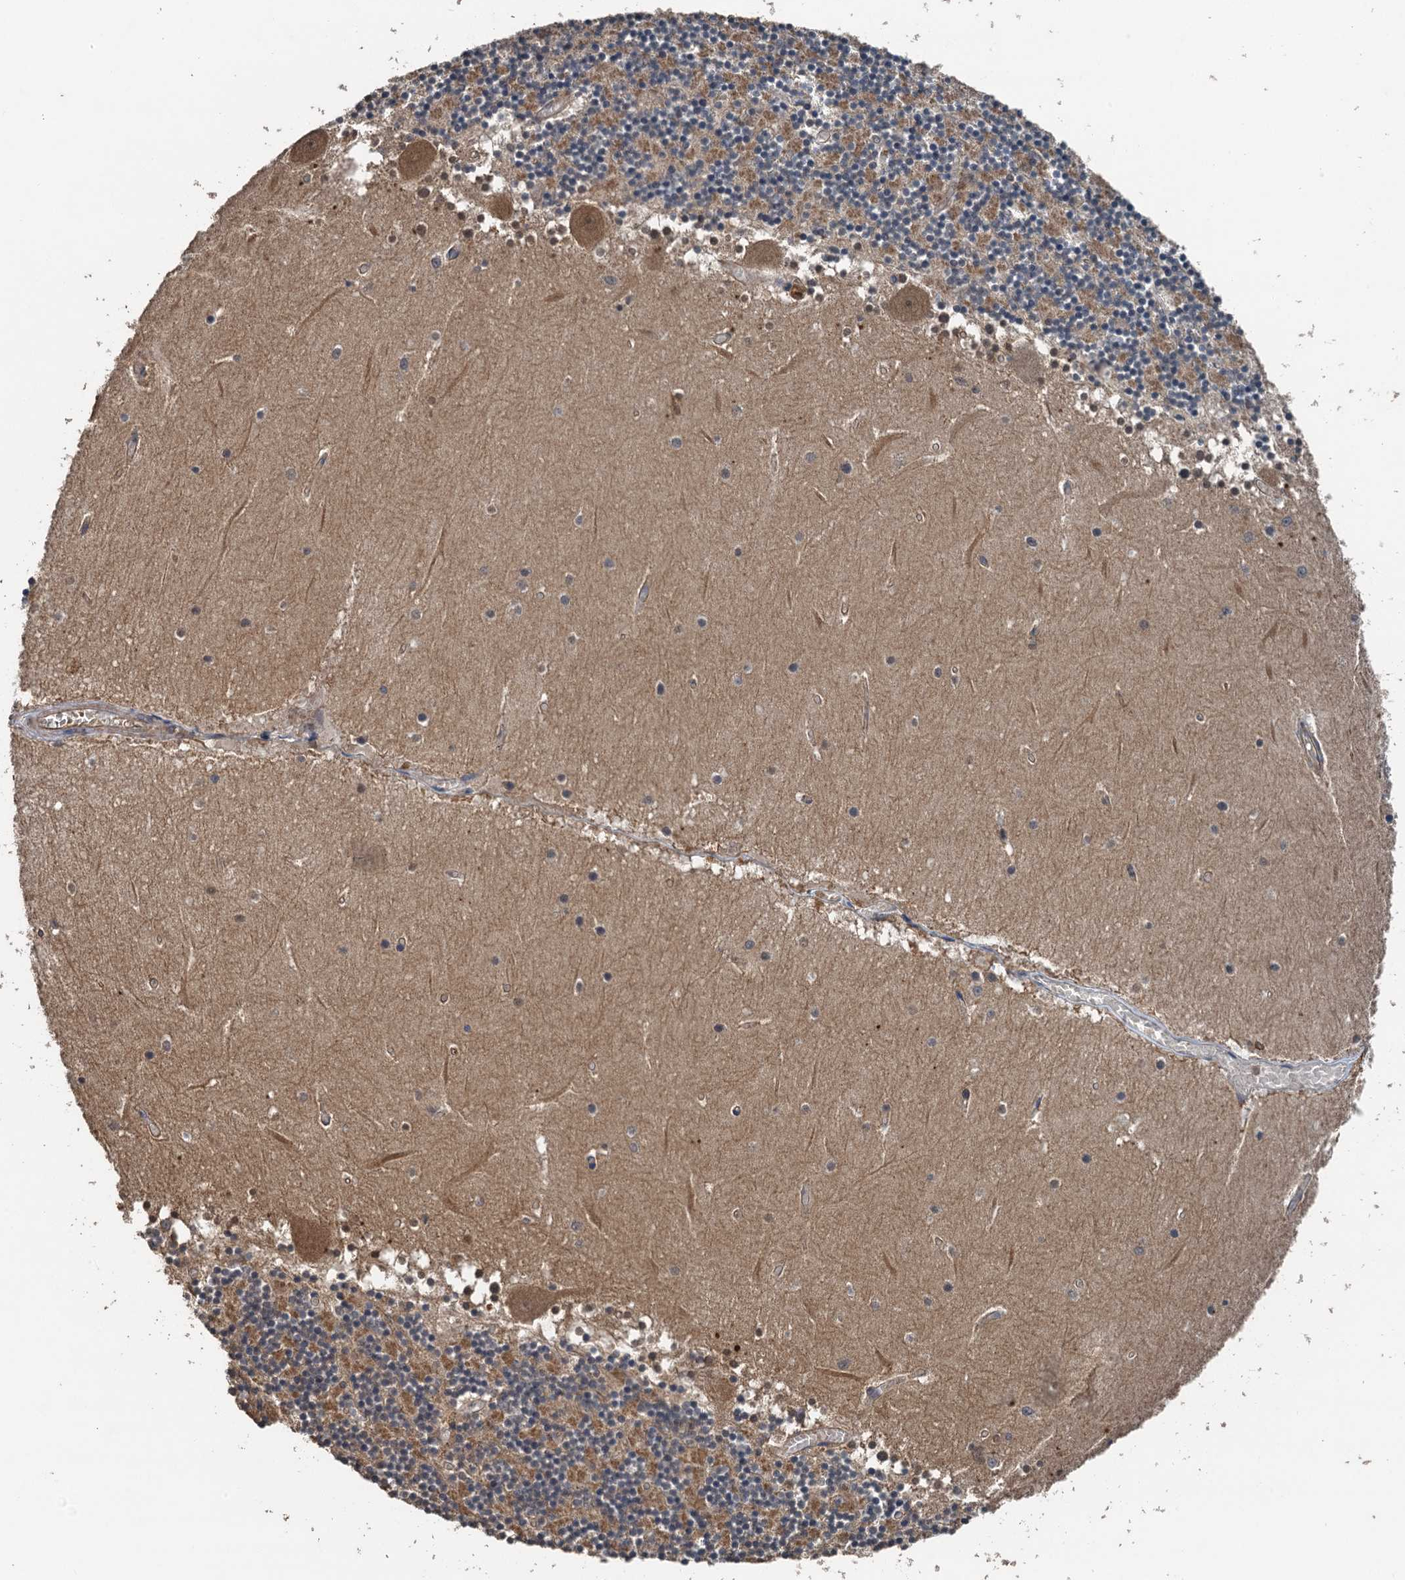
{"staining": {"intensity": "moderate", "quantity": ">75%", "location": "cytoplasmic/membranous"}, "tissue": "cerebellum", "cell_type": "Cells in granular layer", "image_type": "normal", "snomed": [{"axis": "morphology", "description": "Normal tissue, NOS"}, {"axis": "topography", "description": "Cerebellum"}], "caption": "Moderate cytoplasmic/membranous positivity for a protein is present in approximately >75% of cells in granular layer of benign cerebellum using immunohistochemistry.", "gene": "BORCS5", "patient": {"sex": "female", "age": 28}}